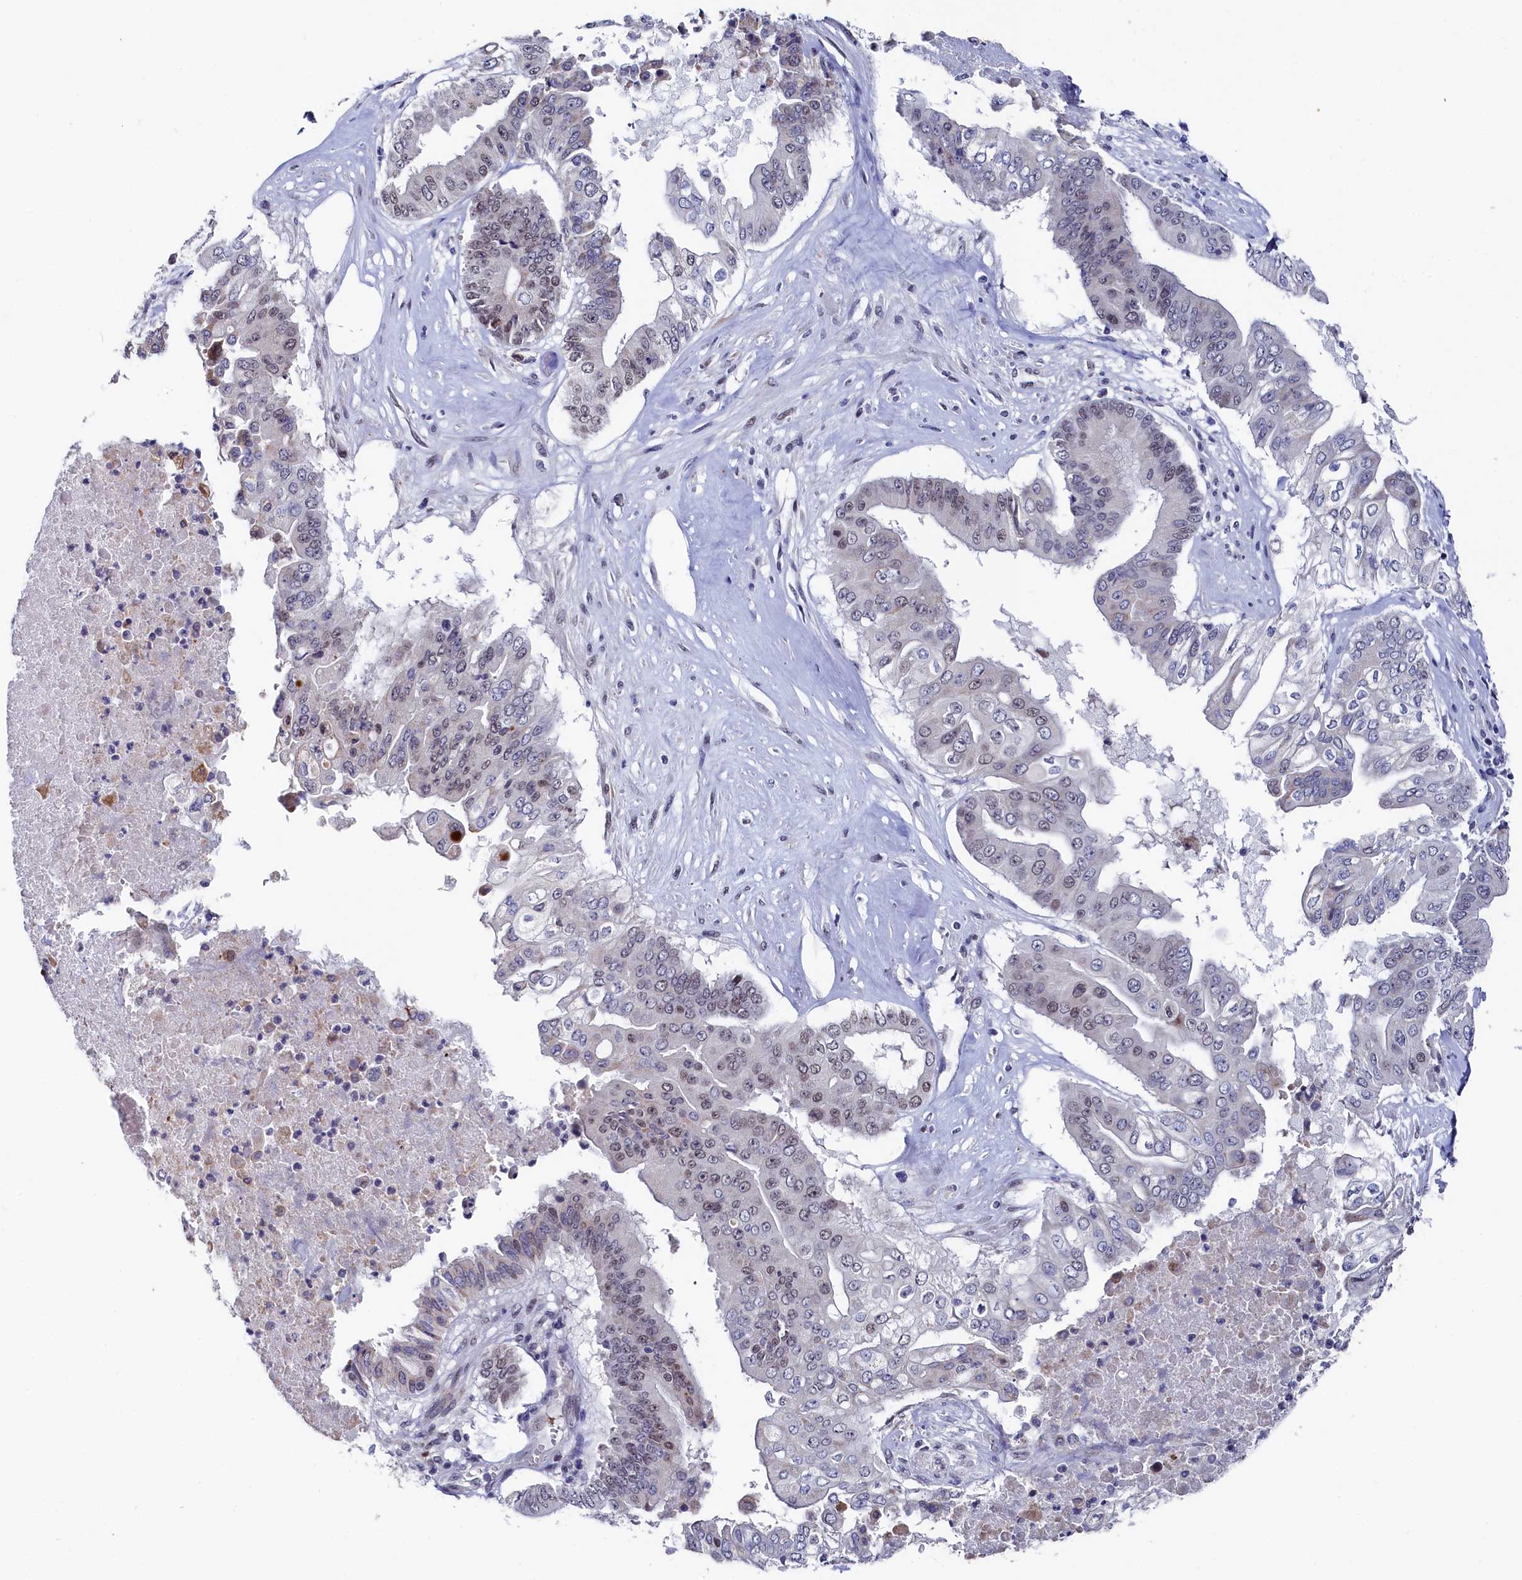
{"staining": {"intensity": "moderate", "quantity": "<25%", "location": "cytoplasmic/membranous,nuclear"}, "tissue": "pancreatic cancer", "cell_type": "Tumor cells", "image_type": "cancer", "snomed": [{"axis": "morphology", "description": "Adenocarcinoma, NOS"}, {"axis": "topography", "description": "Pancreas"}], "caption": "DAB (3,3'-diaminobenzidine) immunohistochemical staining of pancreatic cancer (adenocarcinoma) displays moderate cytoplasmic/membranous and nuclear protein positivity in approximately <25% of tumor cells. (DAB (3,3'-diaminobenzidine) IHC, brown staining for protein, blue staining for nuclei).", "gene": "TIGD4", "patient": {"sex": "female", "age": 77}}